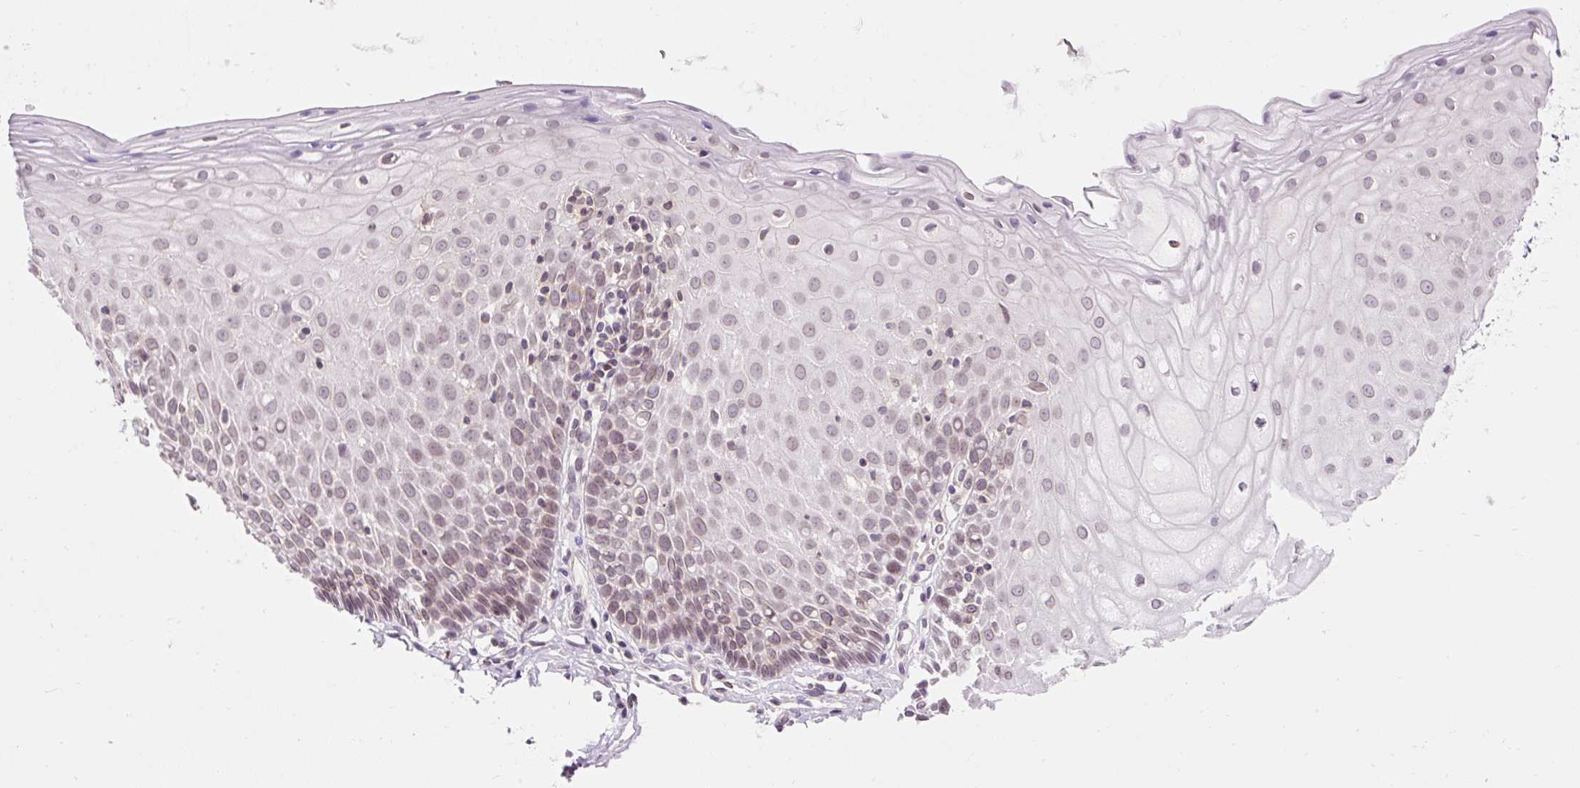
{"staining": {"intensity": "moderate", "quantity": "25%-75%", "location": "cytoplasmic/membranous,nuclear"}, "tissue": "cervix", "cell_type": "Glandular cells", "image_type": "normal", "snomed": [{"axis": "morphology", "description": "Normal tissue, NOS"}, {"axis": "topography", "description": "Cervix"}], "caption": "Immunohistochemistry (IHC) of unremarkable human cervix shows medium levels of moderate cytoplasmic/membranous,nuclear staining in about 25%-75% of glandular cells.", "gene": "ZNF610", "patient": {"sex": "female", "age": 36}}